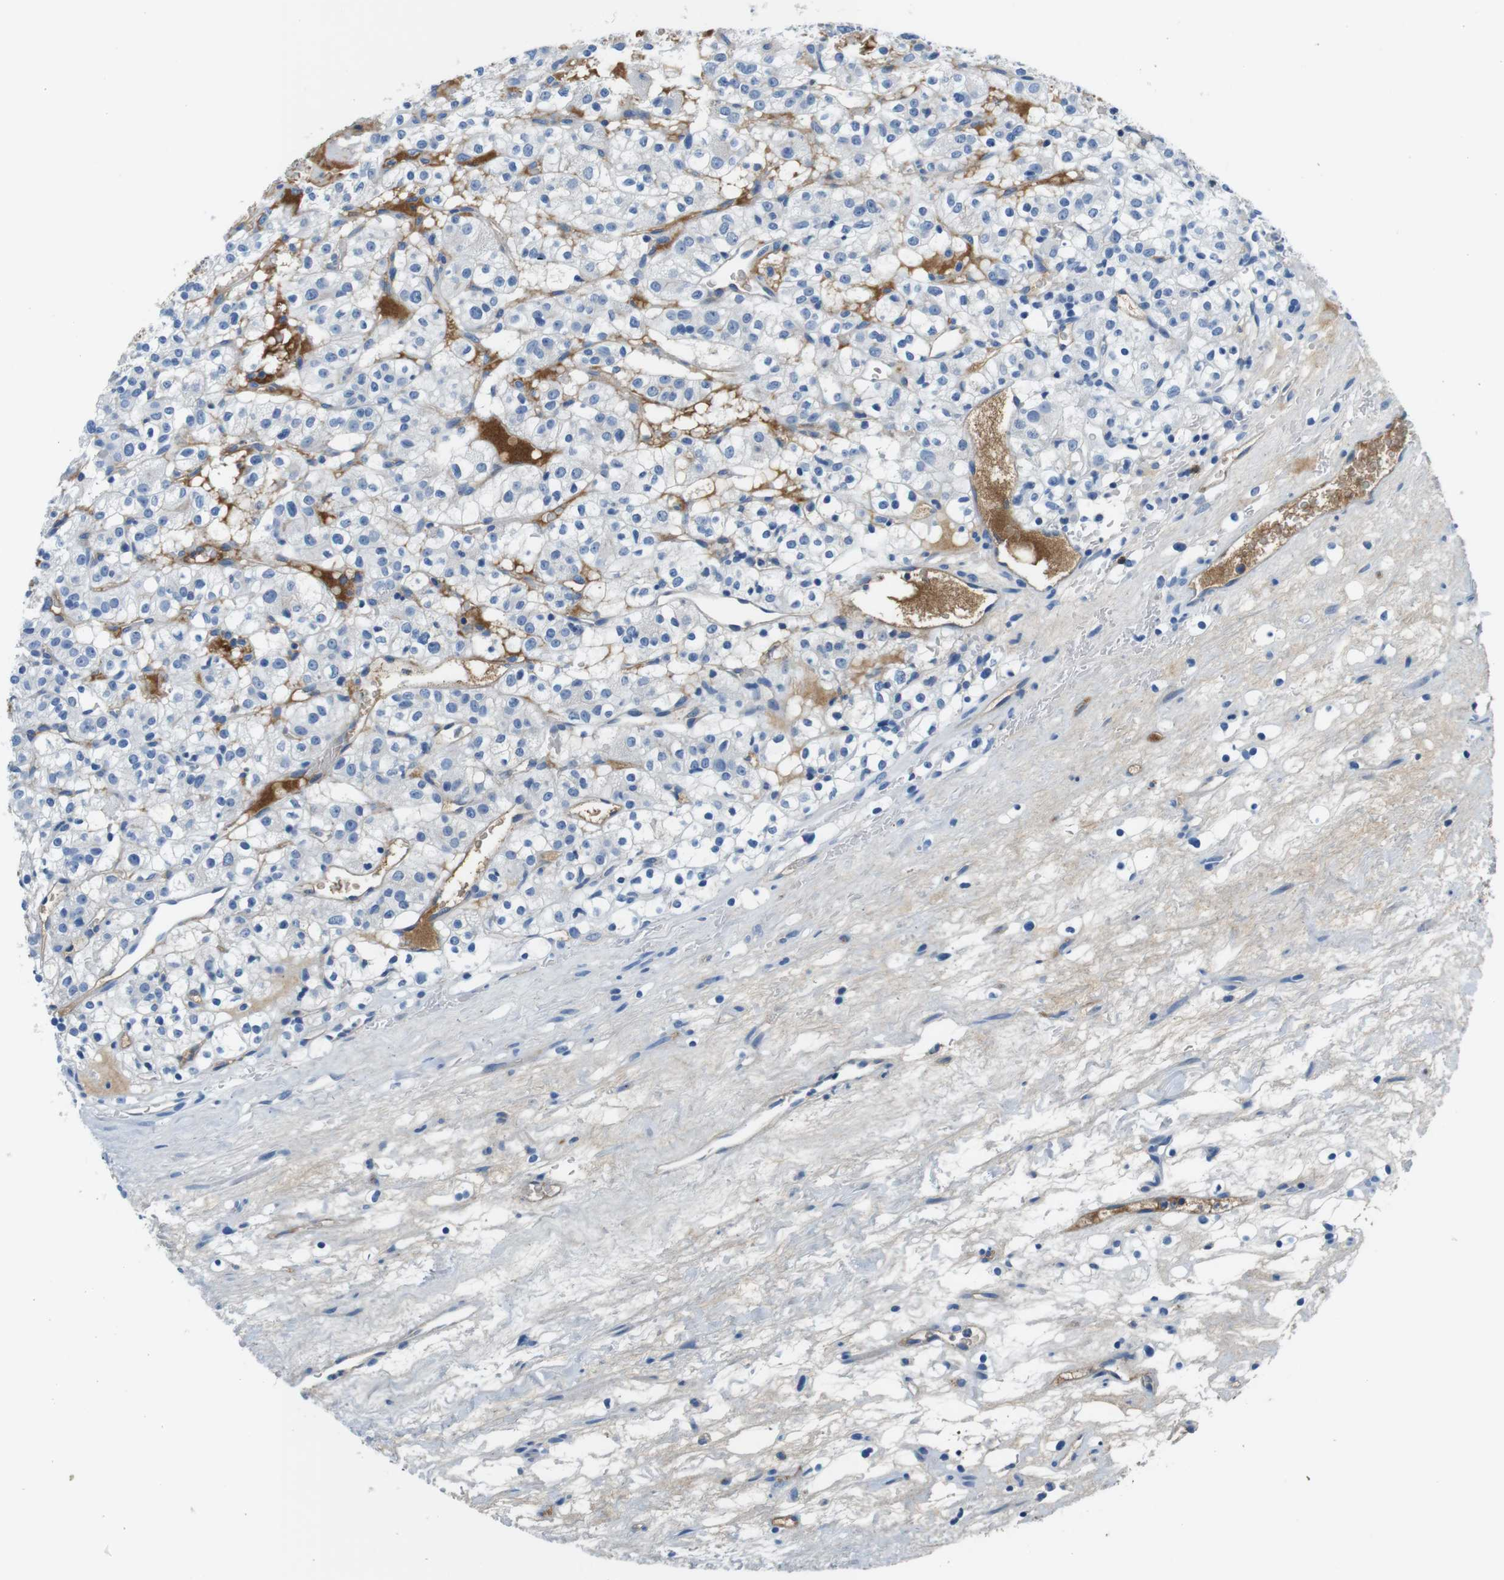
{"staining": {"intensity": "negative", "quantity": "none", "location": "none"}, "tissue": "renal cancer", "cell_type": "Tumor cells", "image_type": "cancer", "snomed": [{"axis": "morphology", "description": "Normal tissue, NOS"}, {"axis": "morphology", "description": "Adenocarcinoma, NOS"}, {"axis": "topography", "description": "Kidney"}], "caption": "Immunohistochemistry photomicrograph of renal cancer stained for a protein (brown), which demonstrates no positivity in tumor cells. (IHC, brightfield microscopy, high magnification).", "gene": "IGHD", "patient": {"sex": "female", "age": 72}}